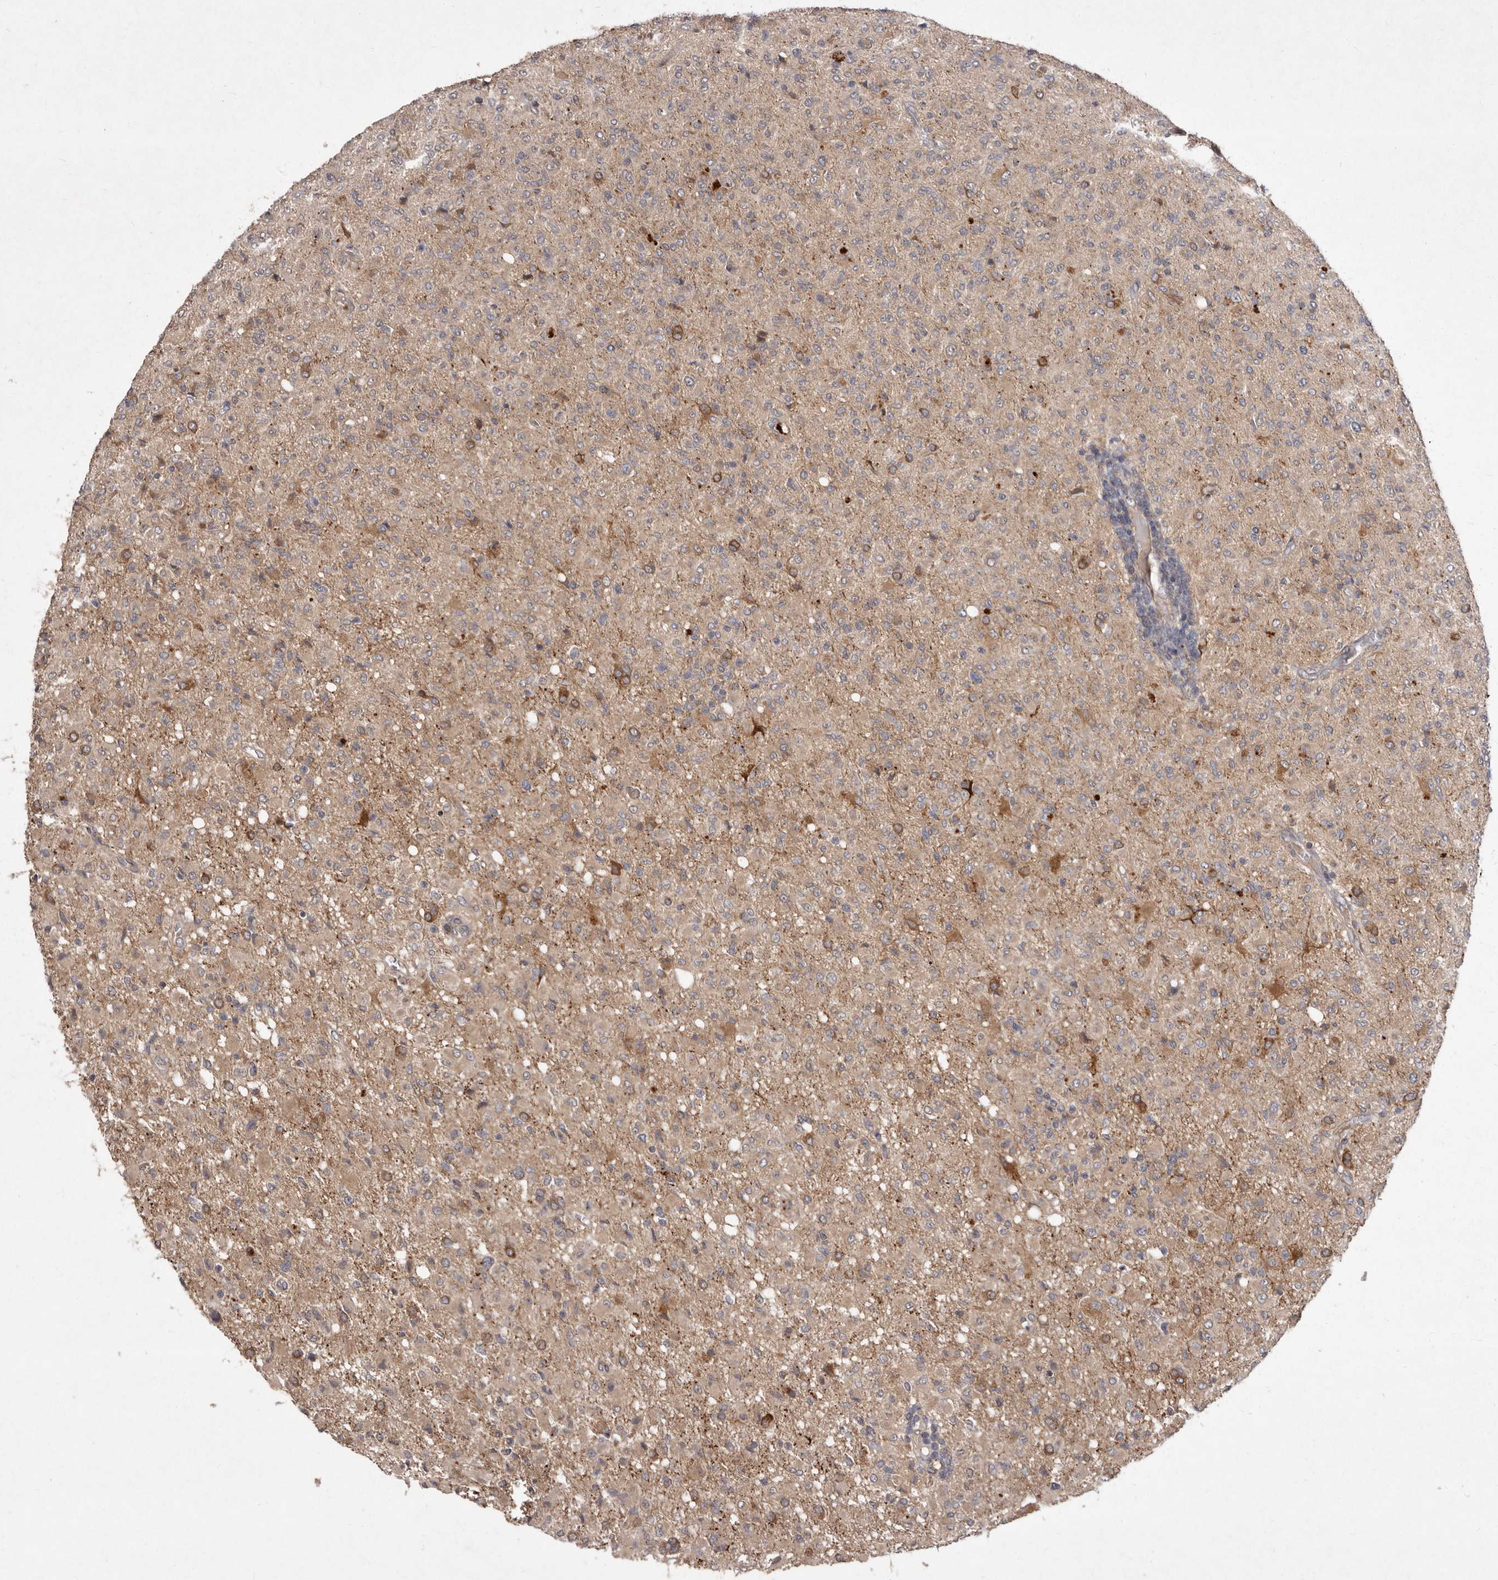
{"staining": {"intensity": "weak", "quantity": ">75%", "location": "cytoplasmic/membranous"}, "tissue": "glioma", "cell_type": "Tumor cells", "image_type": "cancer", "snomed": [{"axis": "morphology", "description": "Glioma, malignant, High grade"}, {"axis": "topography", "description": "Brain"}], "caption": "This photomicrograph shows IHC staining of human glioma, with low weak cytoplasmic/membranous positivity in approximately >75% of tumor cells.", "gene": "FLAD1", "patient": {"sex": "female", "age": 57}}